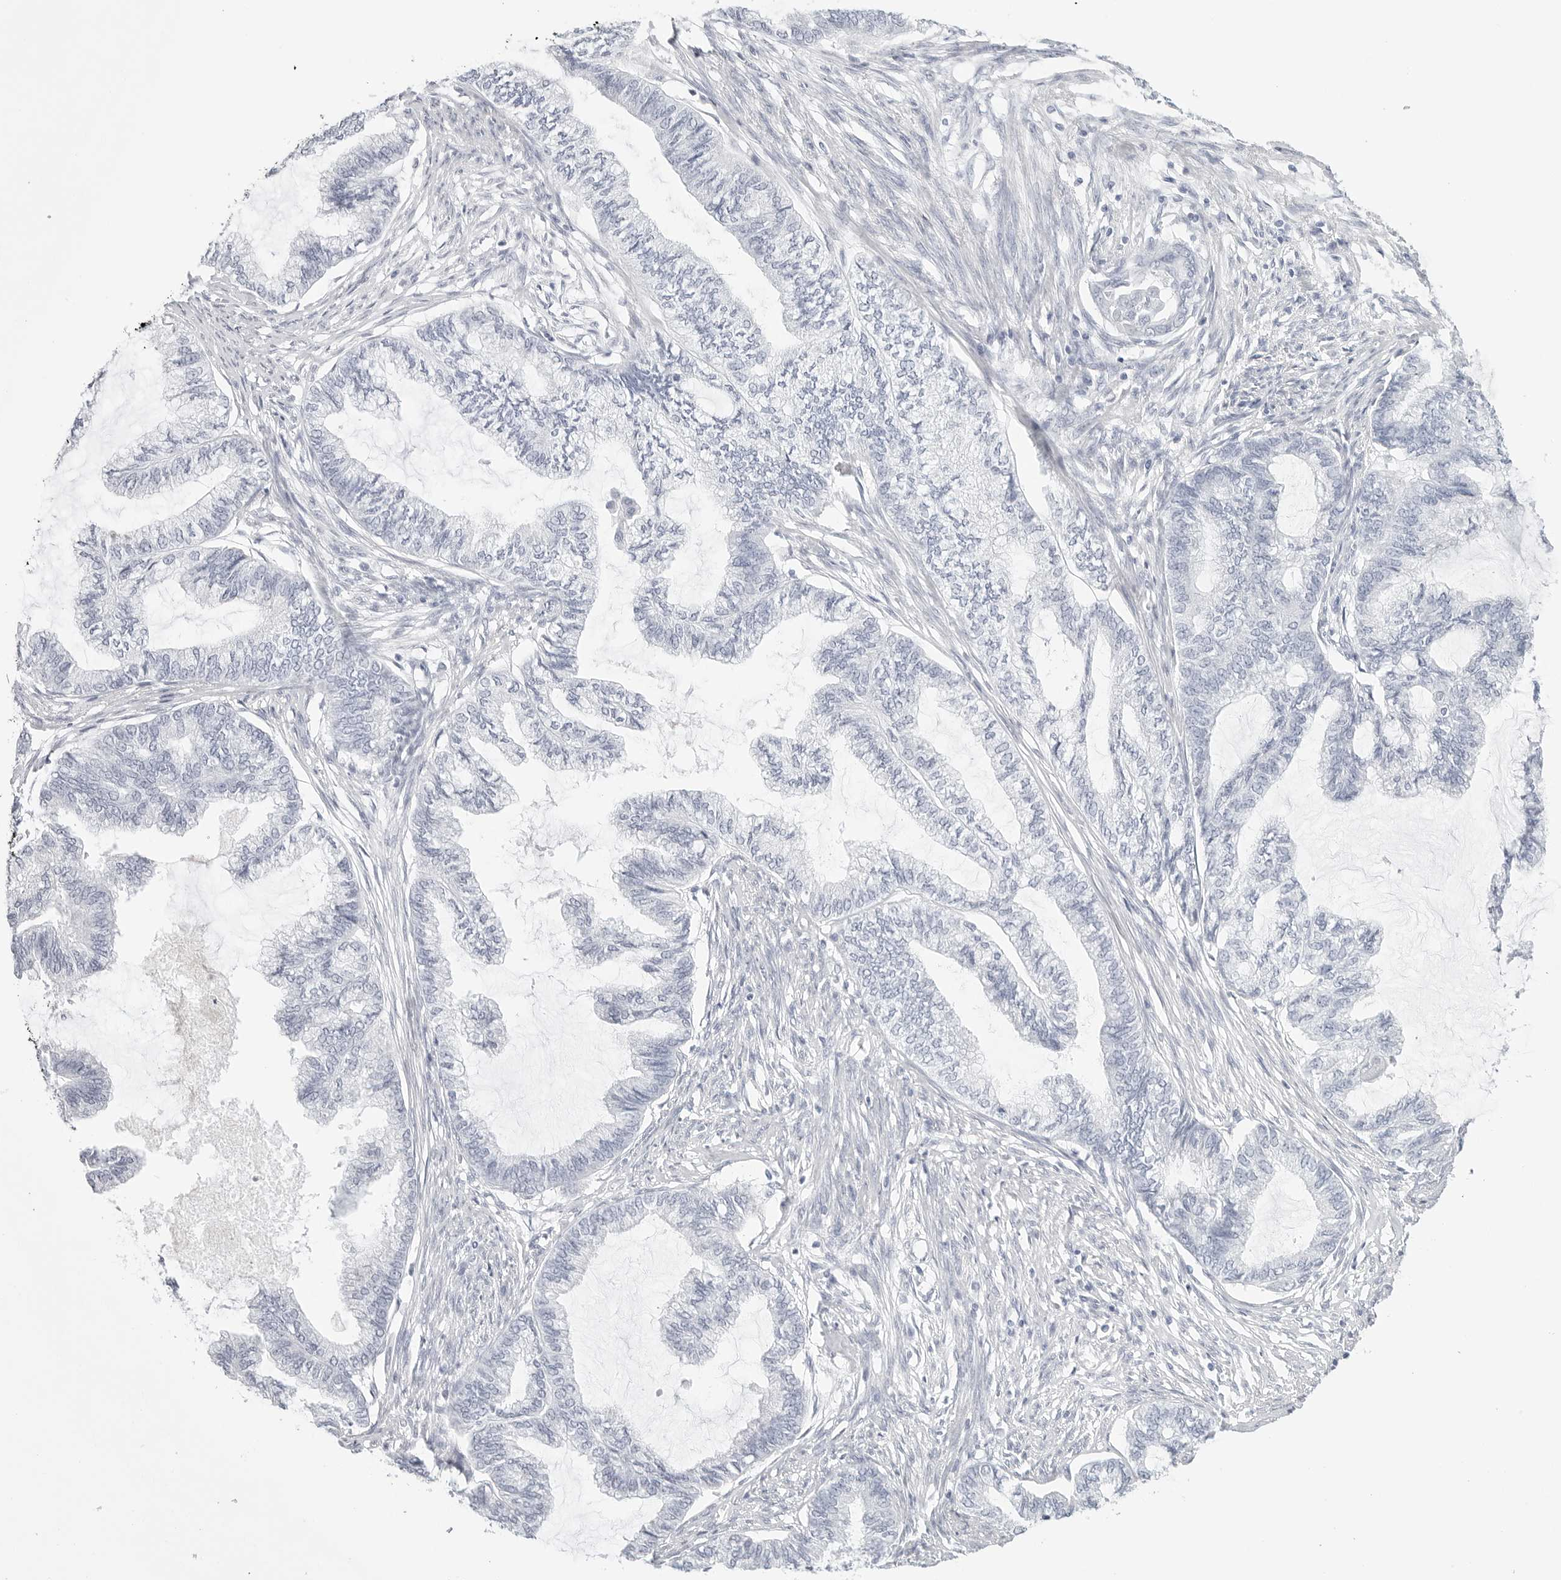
{"staining": {"intensity": "negative", "quantity": "none", "location": "none"}, "tissue": "endometrial cancer", "cell_type": "Tumor cells", "image_type": "cancer", "snomed": [{"axis": "morphology", "description": "Adenocarcinoma, NOS"}, {"axis": "topography", "description": "Endometrium"}], "caption": "Tumor cells are negative for protein expression in human endometrial cancer (adenocarcinoma).", "gene": "HMGCS2", "patient": {"sex": "female", "age": 86}}